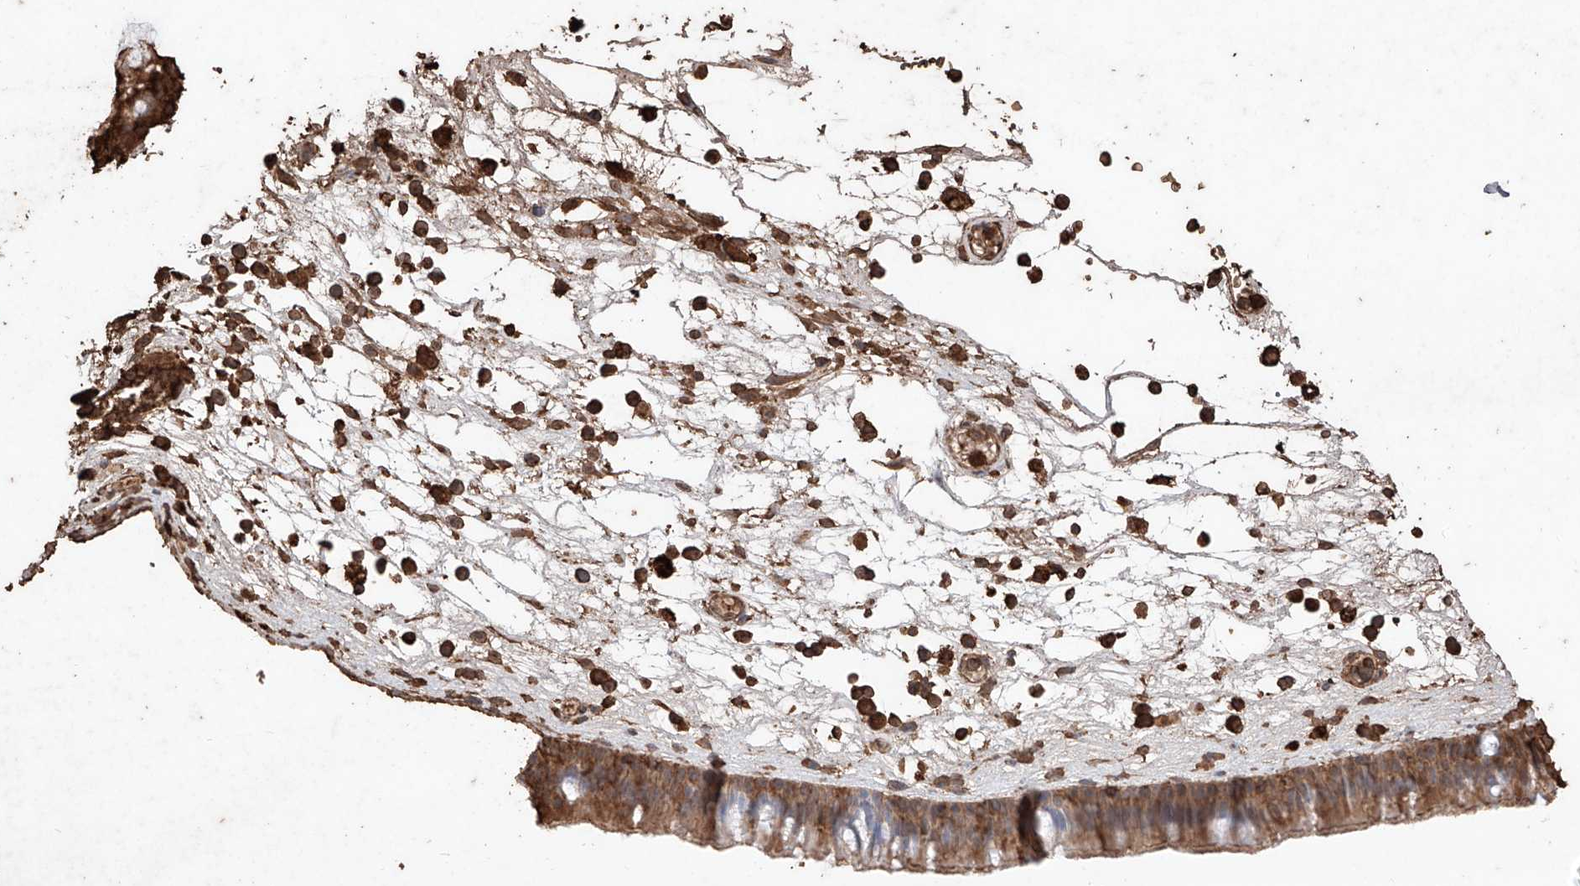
{"staining": {"intensity": "moderate", "quantity": ">75%", "location": "cytoplasmic/membranous"}, "tissue": "nasopharynx", "cell_type": "Respiratory epithelial cells", "image_type": "normal", "snomed": [{"axis": "morphology", "description": "Normal tissue, NOS"}, {"axis": "morphology", "description": "Inflammation, NOS"}, {"axis": "morphology", "description": "Malignant melanoma, Metastatic site"}, {"axis": "topography", "description": "Nasopharynx"}], "caption": "An immunohistochemistry (IHC) histopathology image of normal tissue is shown. Protein staining in brown shows moderate cytoplasmic/membranous positivity in nasopharynx within respiratory epithelial cells.", "gene": "M6PR", "patient": {"sex": "male", "age": 70}}